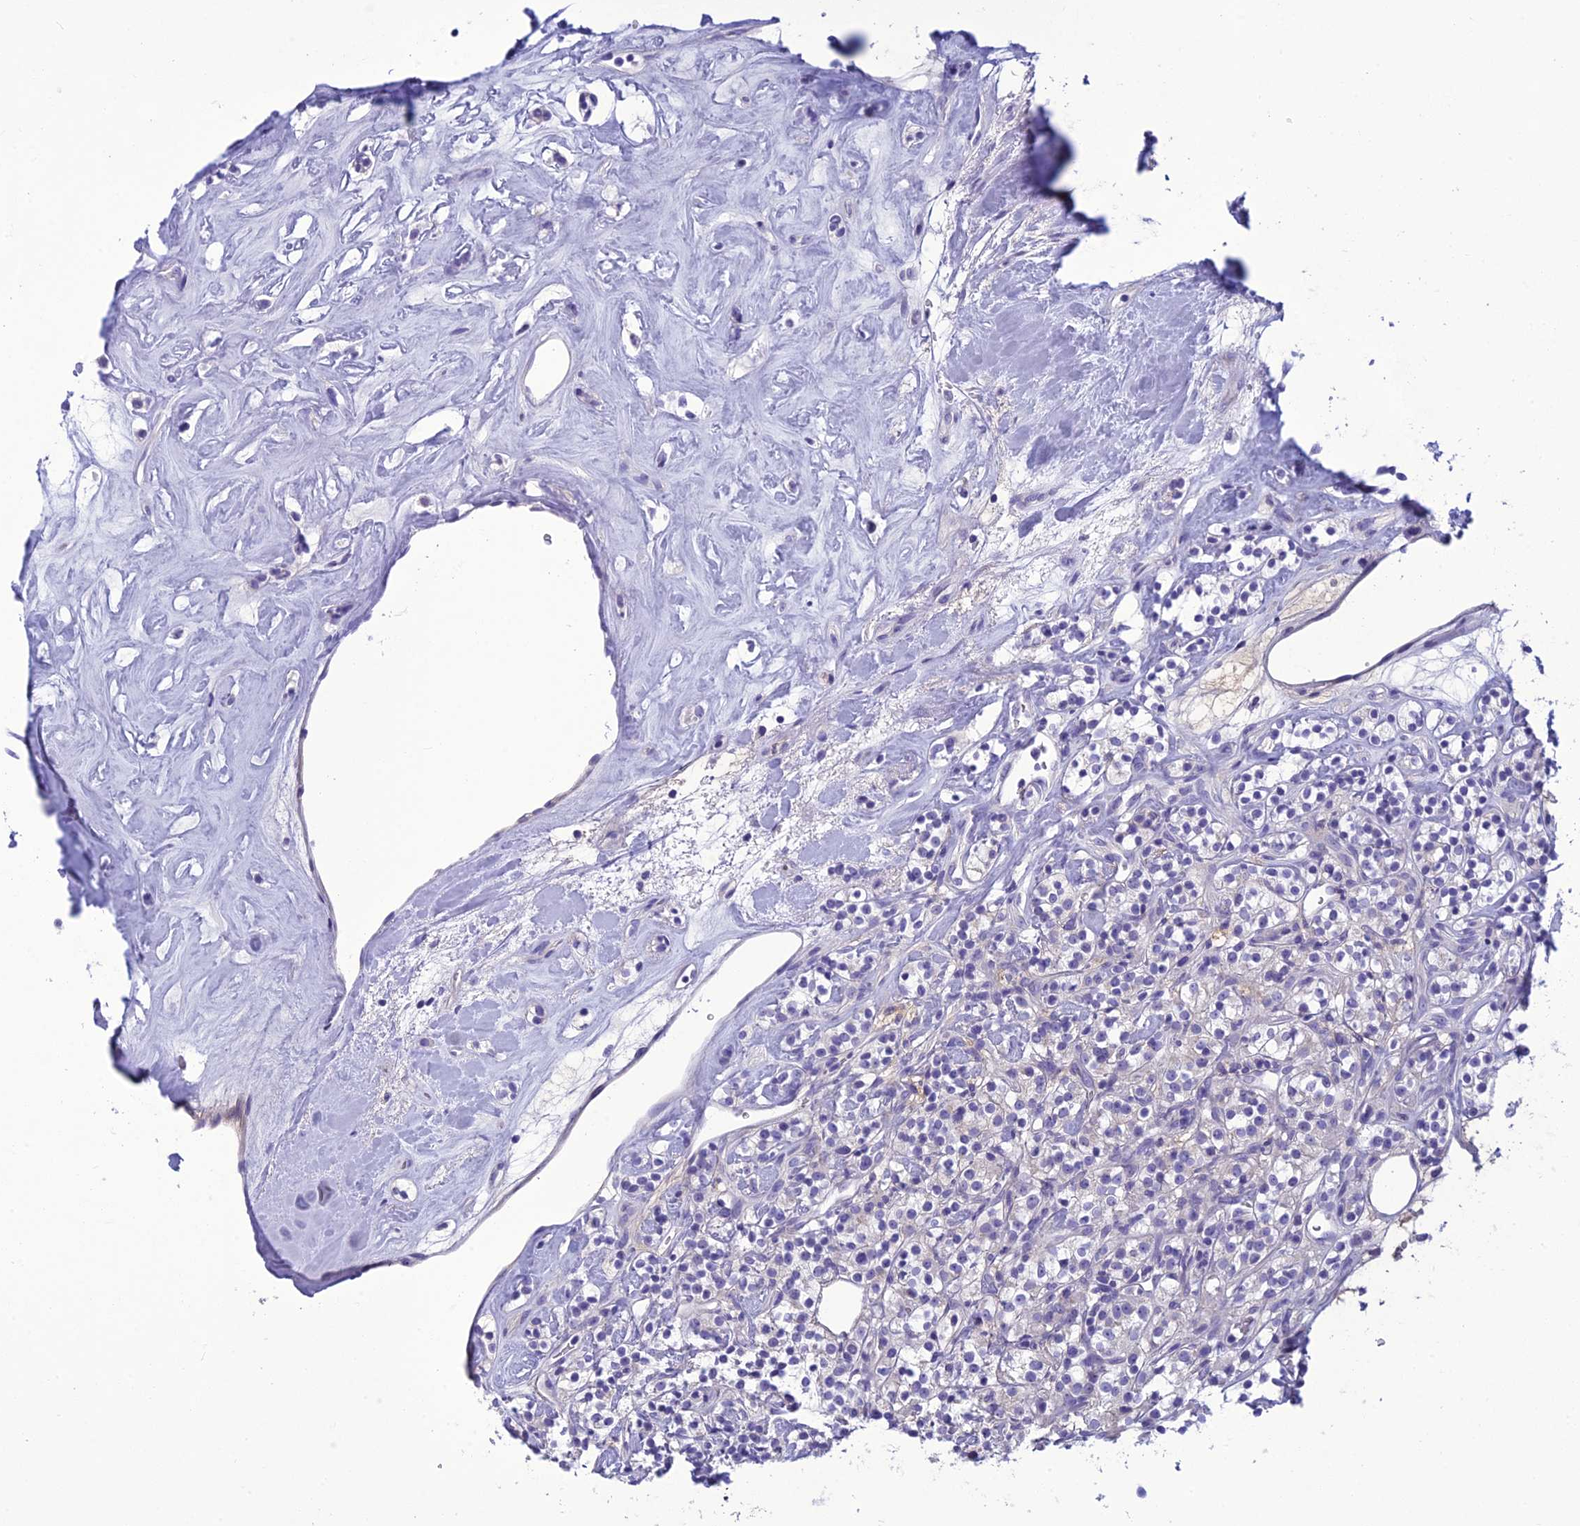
{"staining": {"intensity": "negative", "quantity": "none", "location": "none"}, "tissue": "renal cancer", "cell_type": "Tumor cells", "image_type": "cancer", "snomed": [{"axis": "morphology", "description": "Adenocarcinoma, NOS"}, {"axis": "topography", "description": "Kidney"}], "caption": "Adenocarcinoma (renal) was stained to show a protein in brown. There is no significant positivity in tumor cells.", "gene": "BBS2", "patient": {"sex": "male", "age": 77}}